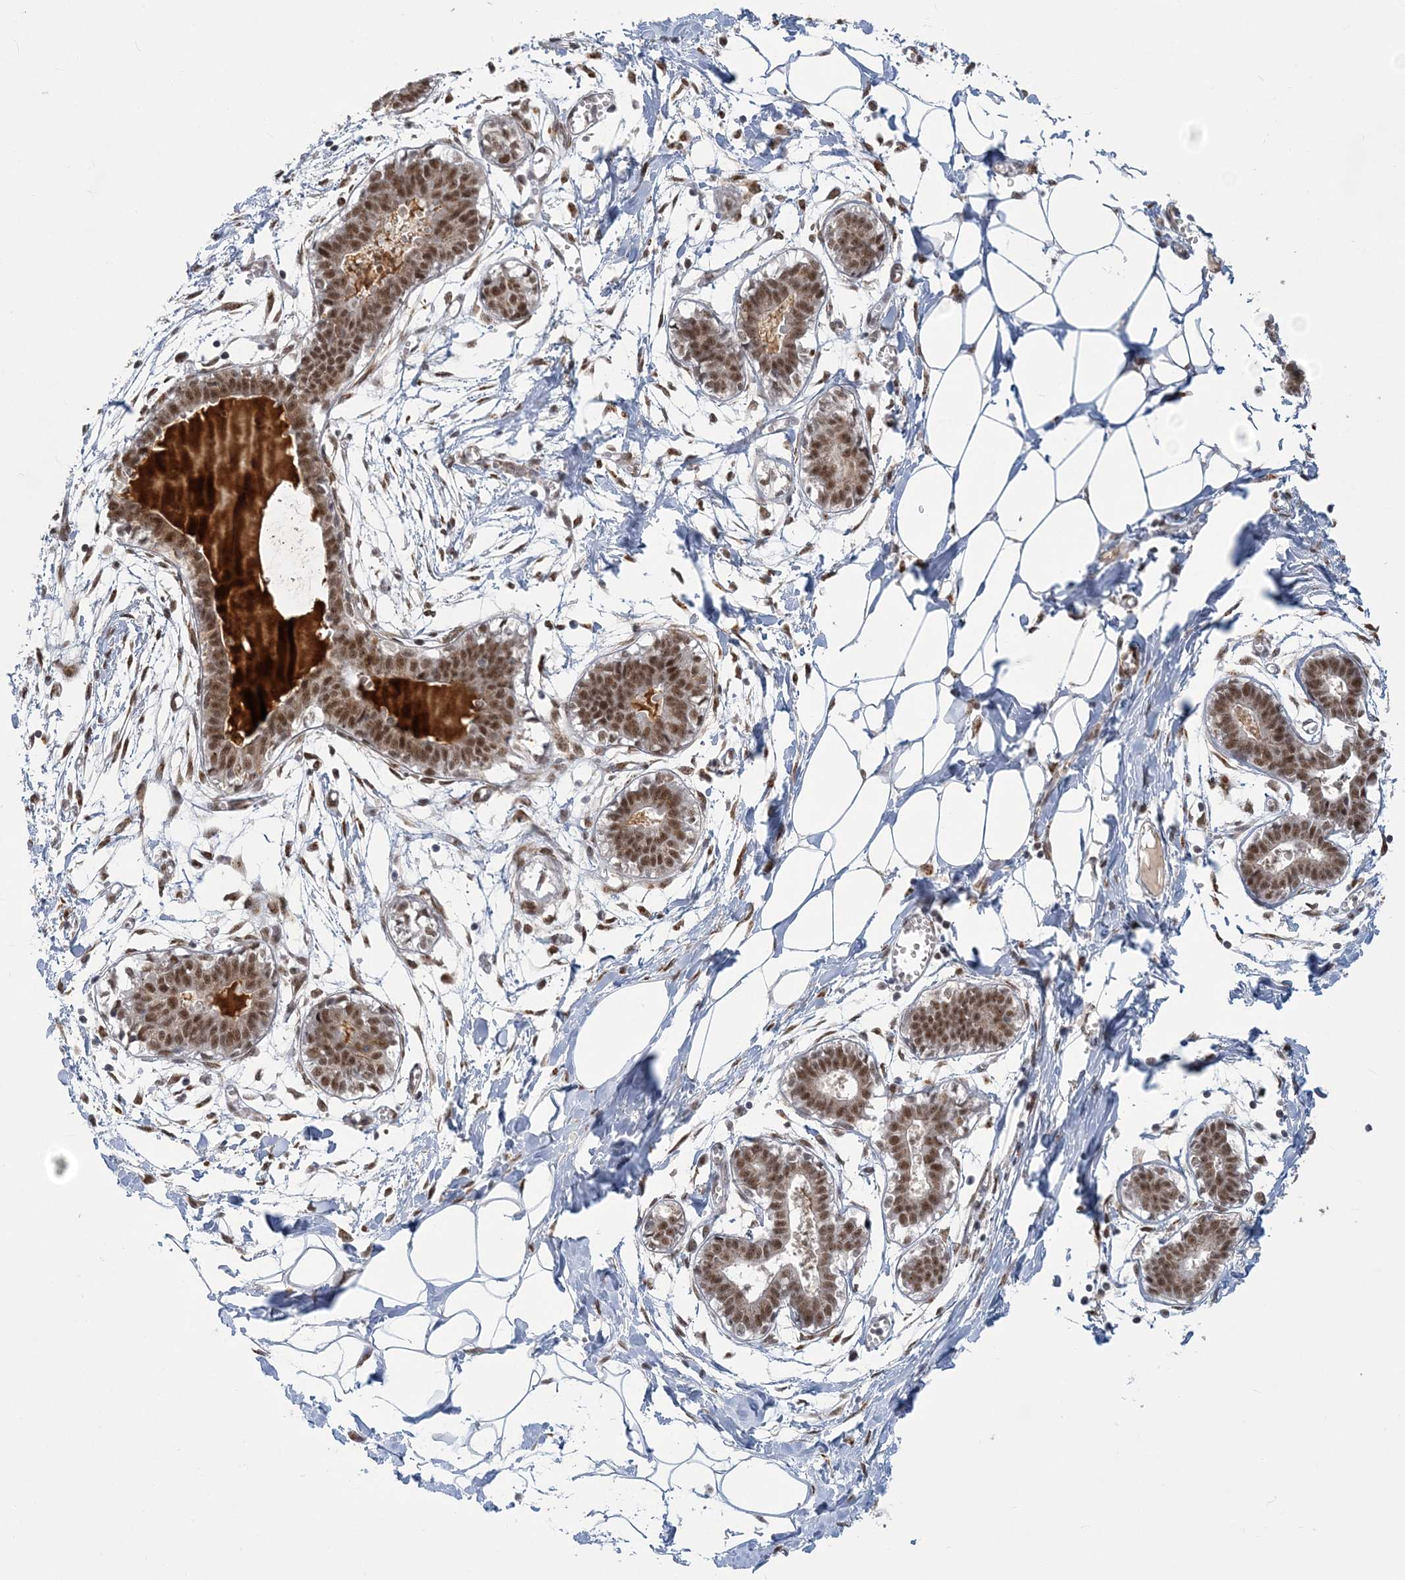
{"staining": {"intensity": "negative", "quantity": "none", "location": "none"}, "tissue": "breast", "cell_type": "Adipocytes", "image_type": "normal", "snomed": [{"axis": "morphology", "description": "Normal tissue, NOS"}, {"axis": "topography", "description": "Breast"}], "caption": "This is an IHC histopathology image of benign human breast. There is no staining in adipocytes.", "gene": "PLRG1", "patient": {"sex": "female", "age": 27}}